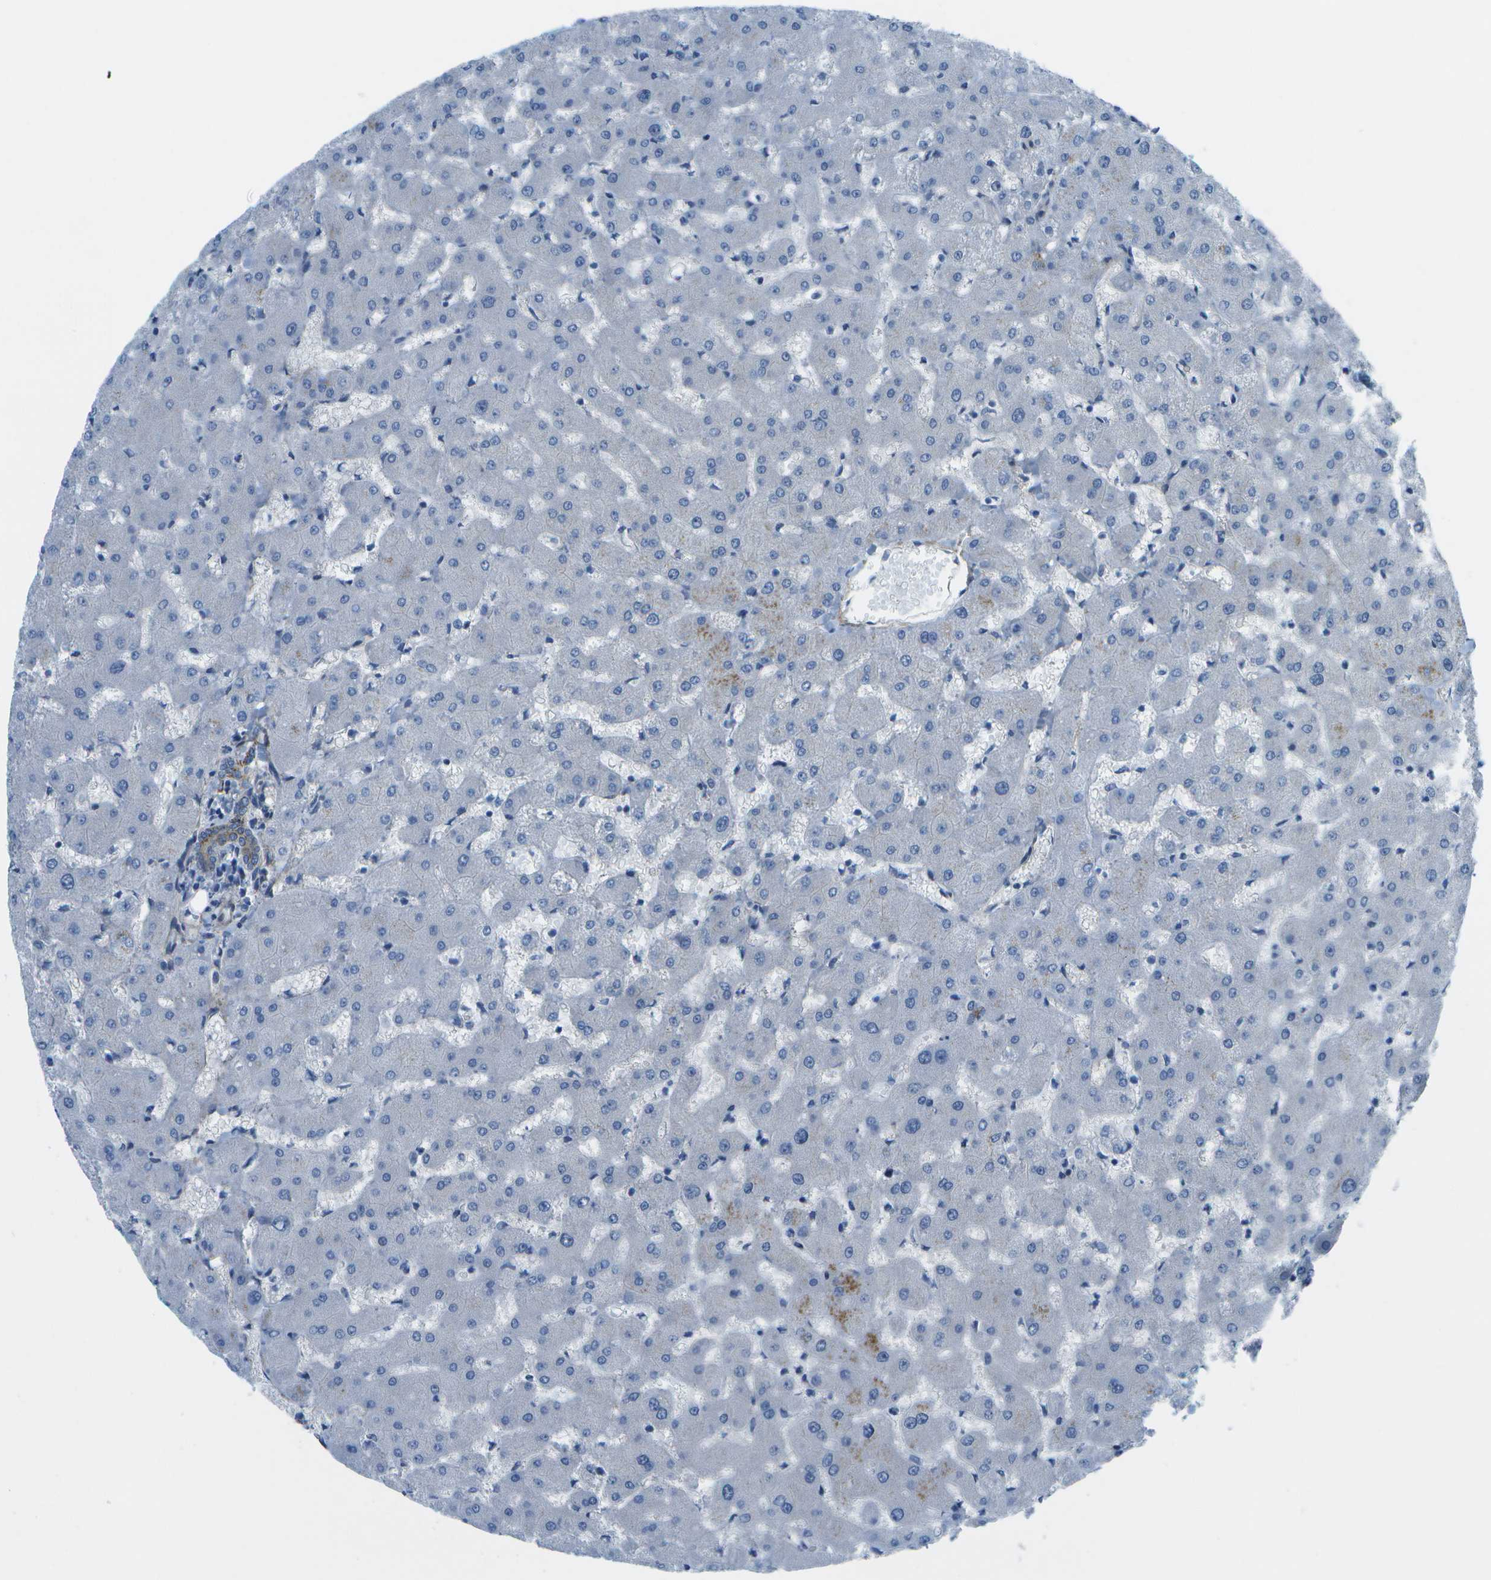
{"staining": {"intensity": "weak", "quantity": ">75%", "location": "cytoplasmic/membranous"}, "tissue": "liver", "cell_type": "Cholangiocytes", "image_type": "normal", "snomed": [{"axis": "morphology", "description": "Normal tissue, NOS"}, {"axis": "topography", "description": "Liver"}], "caption": "Protein analysis of normal liver displays weak cytoplasmic/membranous positivity in approximately >75% of cholangiocytes.", "gene": "SORBS3", "patient": {"sex": "female", "age": 63}}